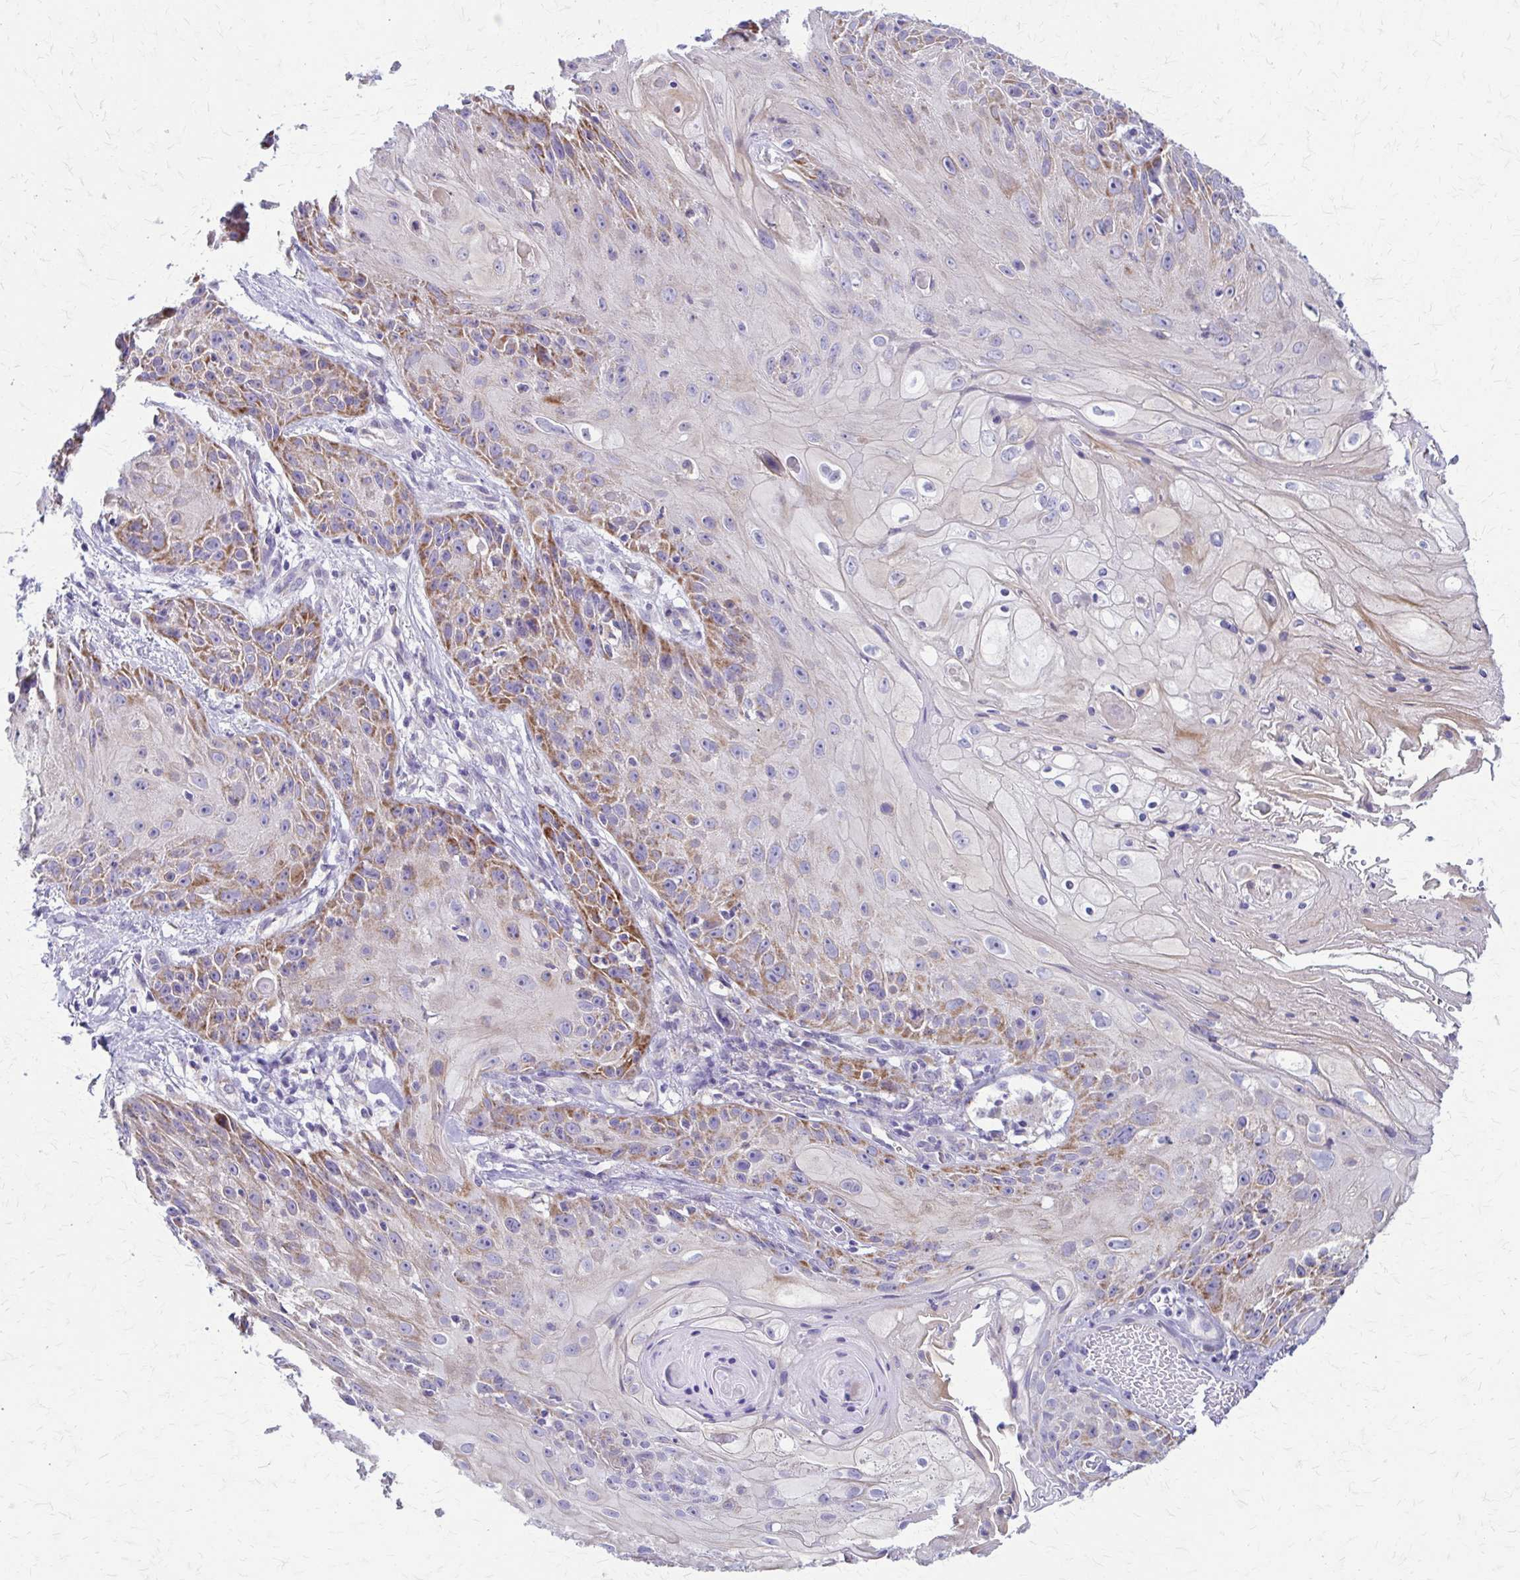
{"staining": {"intensity": "moderate", "quantity": "<25%", "location": "cytoplasmic/membranous"}, "tissue": "skin cancer", "cell_type": "Tumor cells", "image_type": "cancer", "snomed": [{"axis": "morphology", "description": "Squamous cell carcinoma, NOS"}, {"axis": "topography", "description": "Skin"}, {"axis": "topography", "description": "Vulva"}], "caption": "Tumor cells exhibit low levels of moderate cytoplasmic/membranous staining in approximately <25% of cells in skin squamous cell carcinoma.", "gene": "SAMD13", "patient": {"sex": "female", "age": 76}}